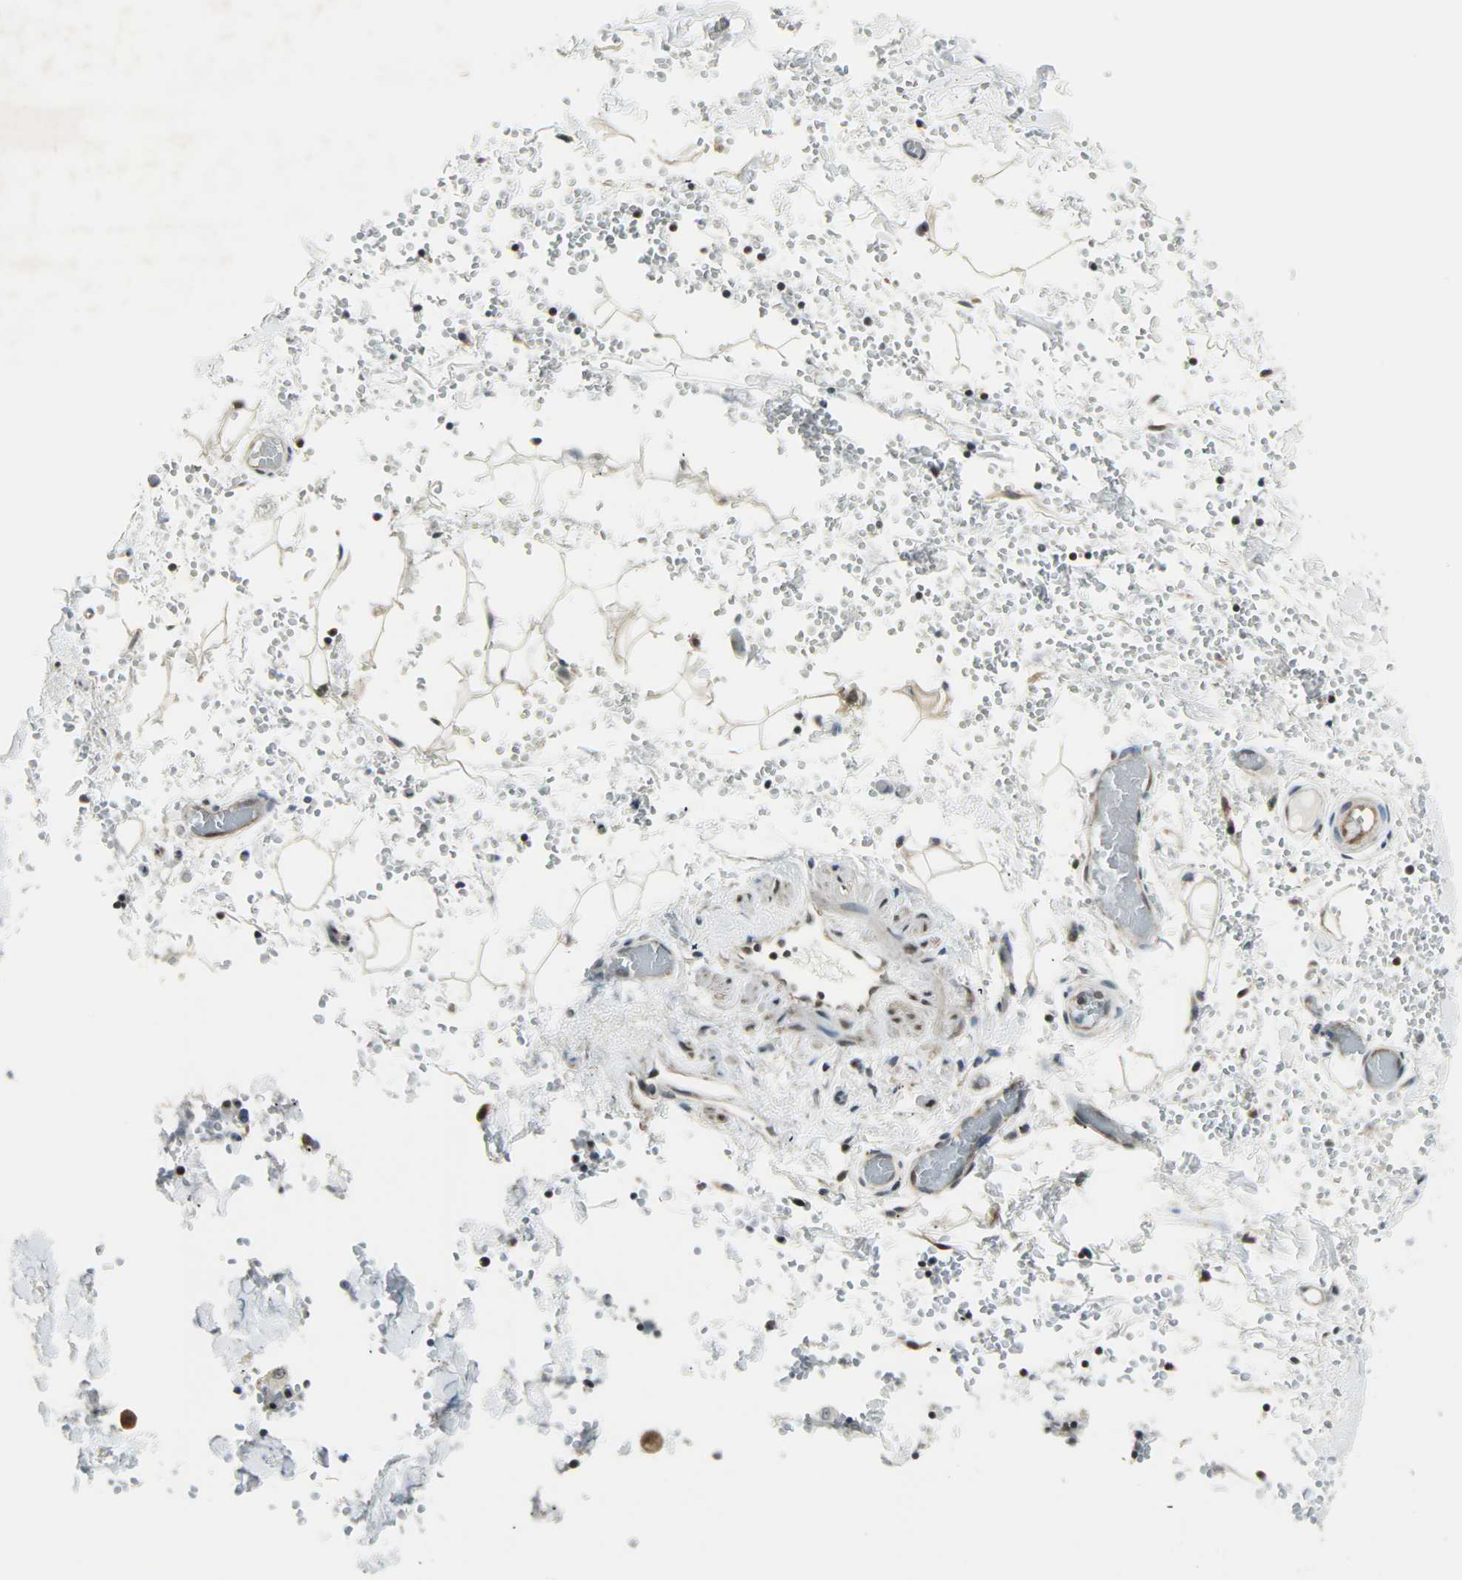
{"staining": {"intensity": "negative", "quantity": "none", "location": "none"}, "tissue": "adipose tissue", "cell_type": "Adipocytes", "image_type": "normal", "snomed": [{"axis": "morphology", "description": "Normal tissue, NOS"}, {"axis": "topography", "description": "Bronchus"}, {"axis": "topography", "description": "Lung"}], "caption": "Immunohistochemical staining of benign adipose tissue exhibits no significant staining in adipocytes. (Brightfield microscopy of DAB (3,3'-diaminobenzidine) immunohistochemistry (IHC) at high magnification).", "gene": "CBX4", "patient": {"sex": "female", "age": 56}}